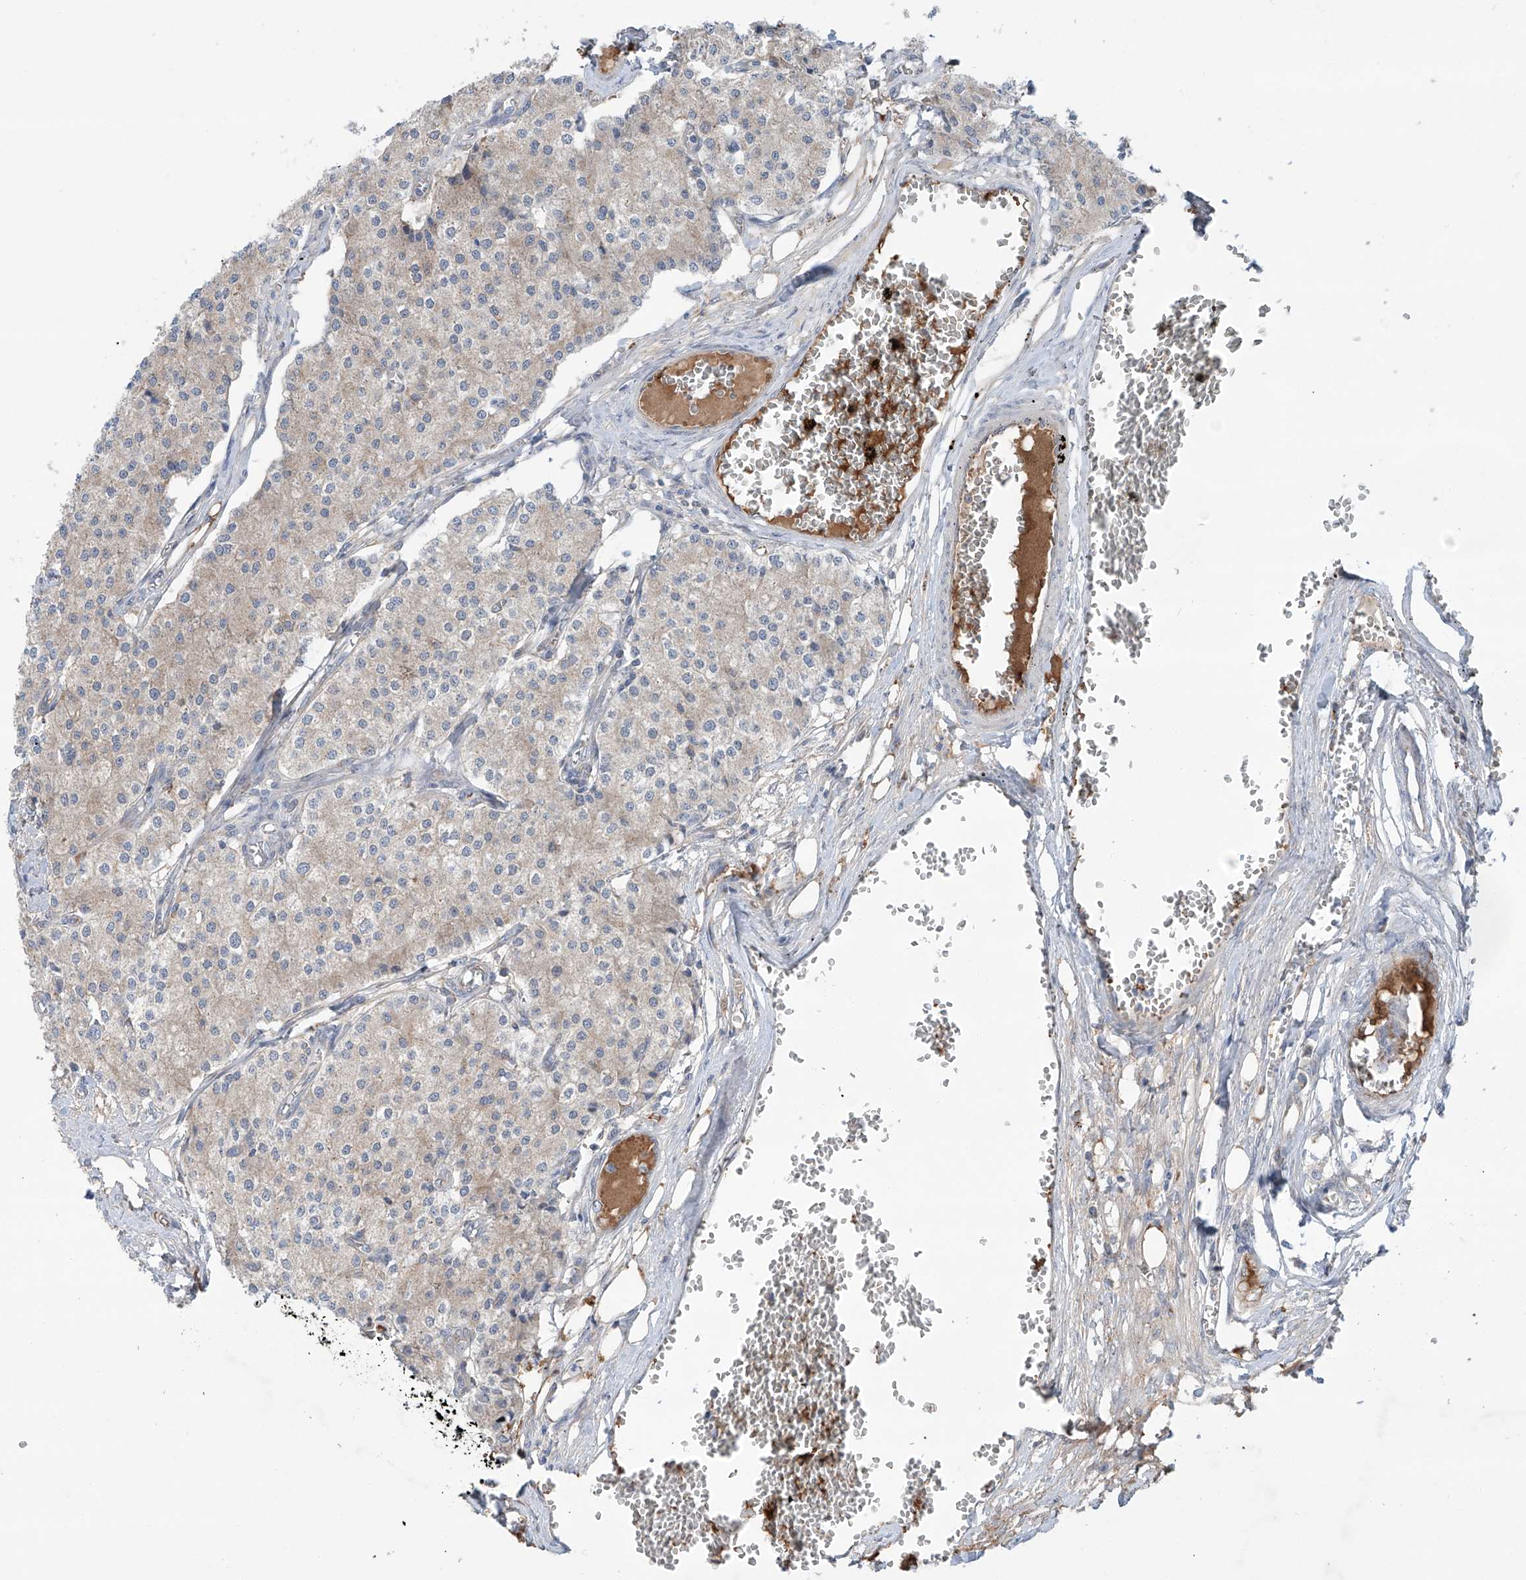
{"staining": {"intensity": "weak", "quantity": ">75%", "location": "cytoplasmic/membranous"}, "tissue": "carcinoid", "cell_type": "Tumor cells", "image_type": "cancer", "snomed": [{"axis": "morphology", "description": "Carcinoid, malignant, NOS"}, {"axis": "topography", "description": "Colon"}], "caption": "Carcinoid (malignant) was stained to show a protein in brown. There is low levels of weak cytoplasmic/membranous expression in about >75% of tumor cells. The staining was performed using DAB, with brown indicating positive protein expression. Nuclei are stained blue with hematoxylin.", "gene": "SIX4", "patient": {"sex": "female", "age": 52}}